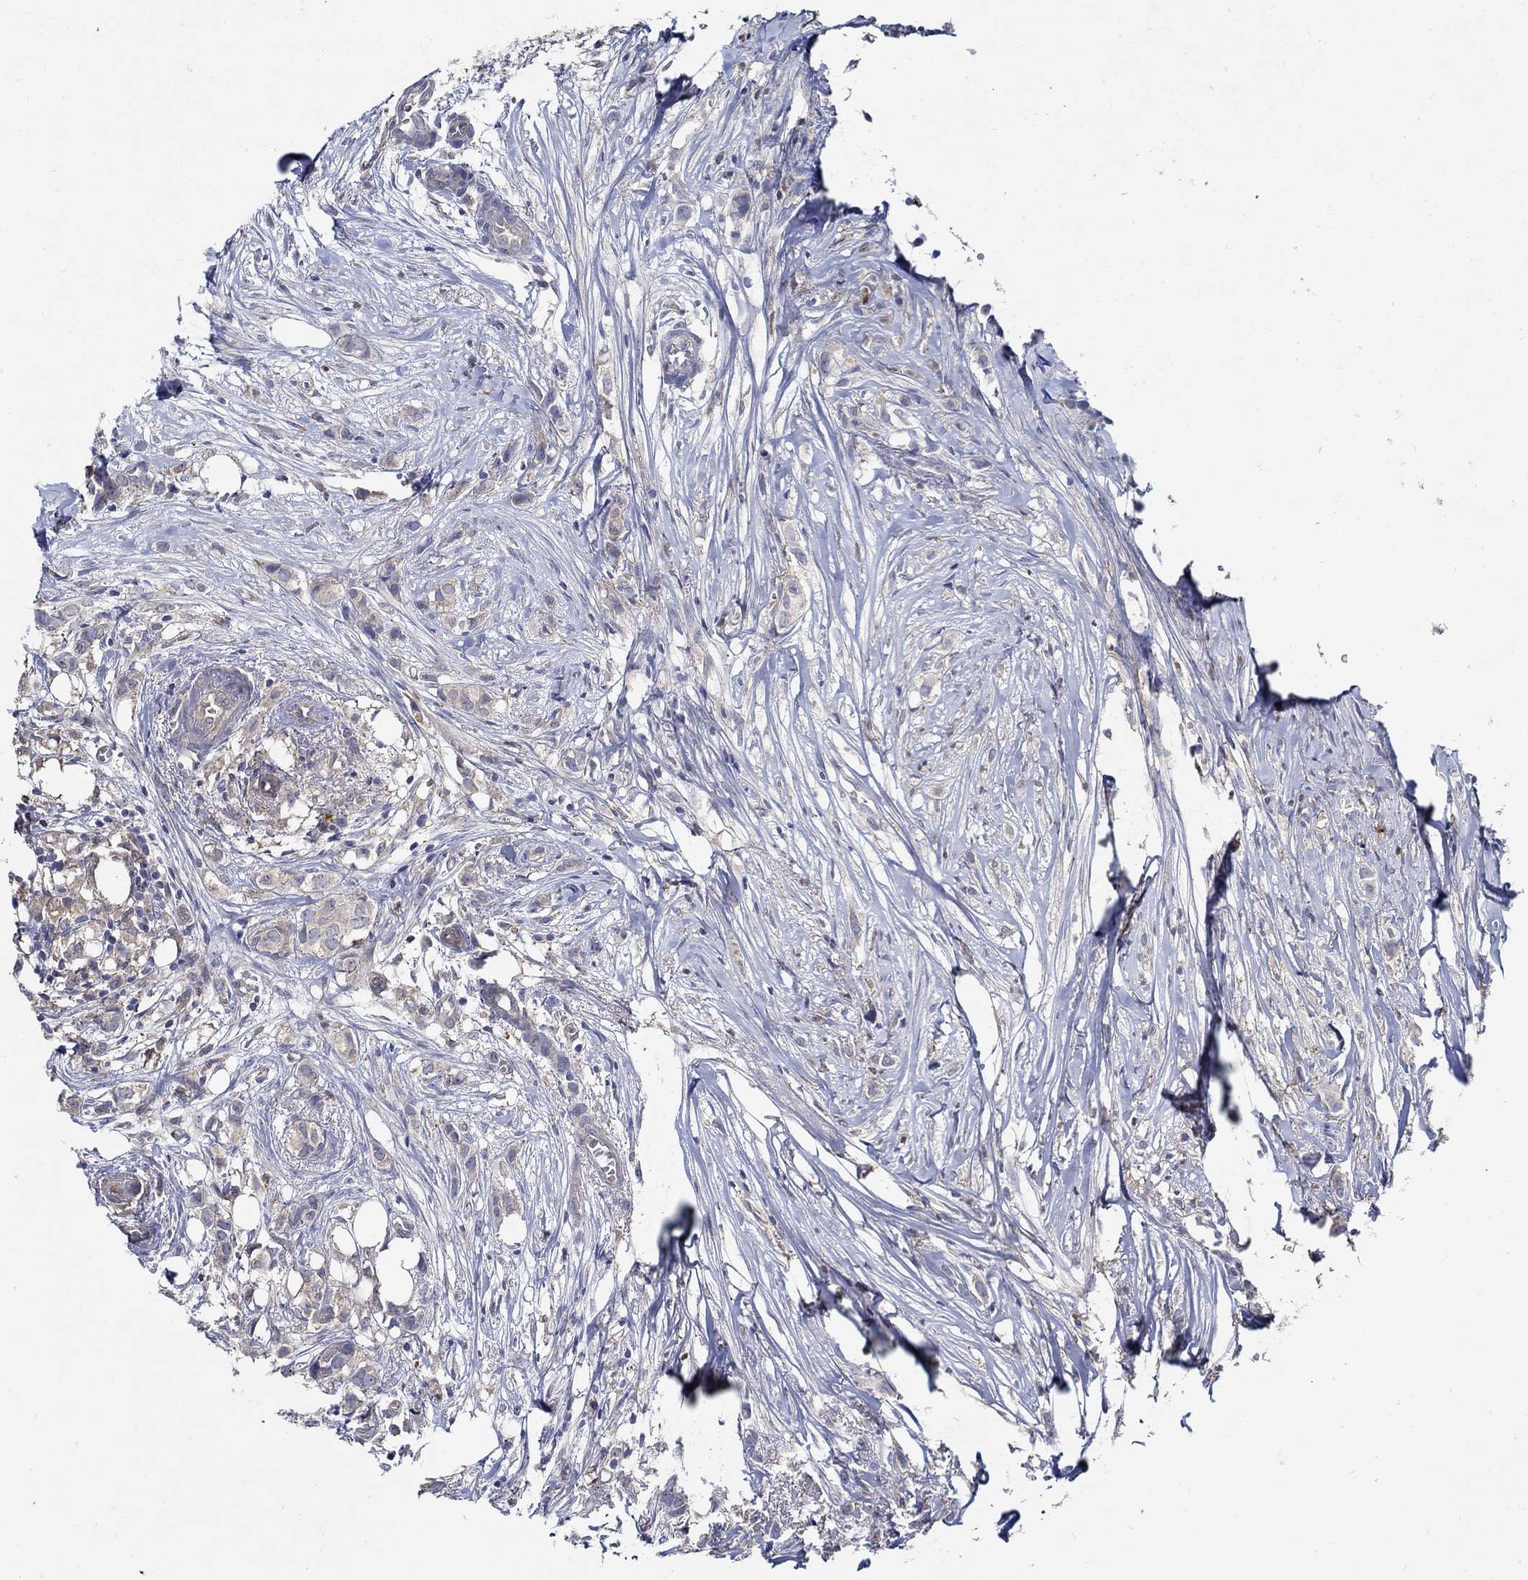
{"staining": {"intensity": "negative", "quantity": "none", "location": "none"}, "tissue": "breast cancer", "cell_type": "Tumor cells", "image_type": "cancer", "snomed": [{"axis": "morphology", "description": "Duct carcinoma"}, {"axis": "topography", "description": "Breast"}], "caption": "Breast cancer was stained to show a protein in brown. There is no significant expression in tumor cells.", "gene": "MTHFR", "patient": {"sex": "female", "age": 85}}